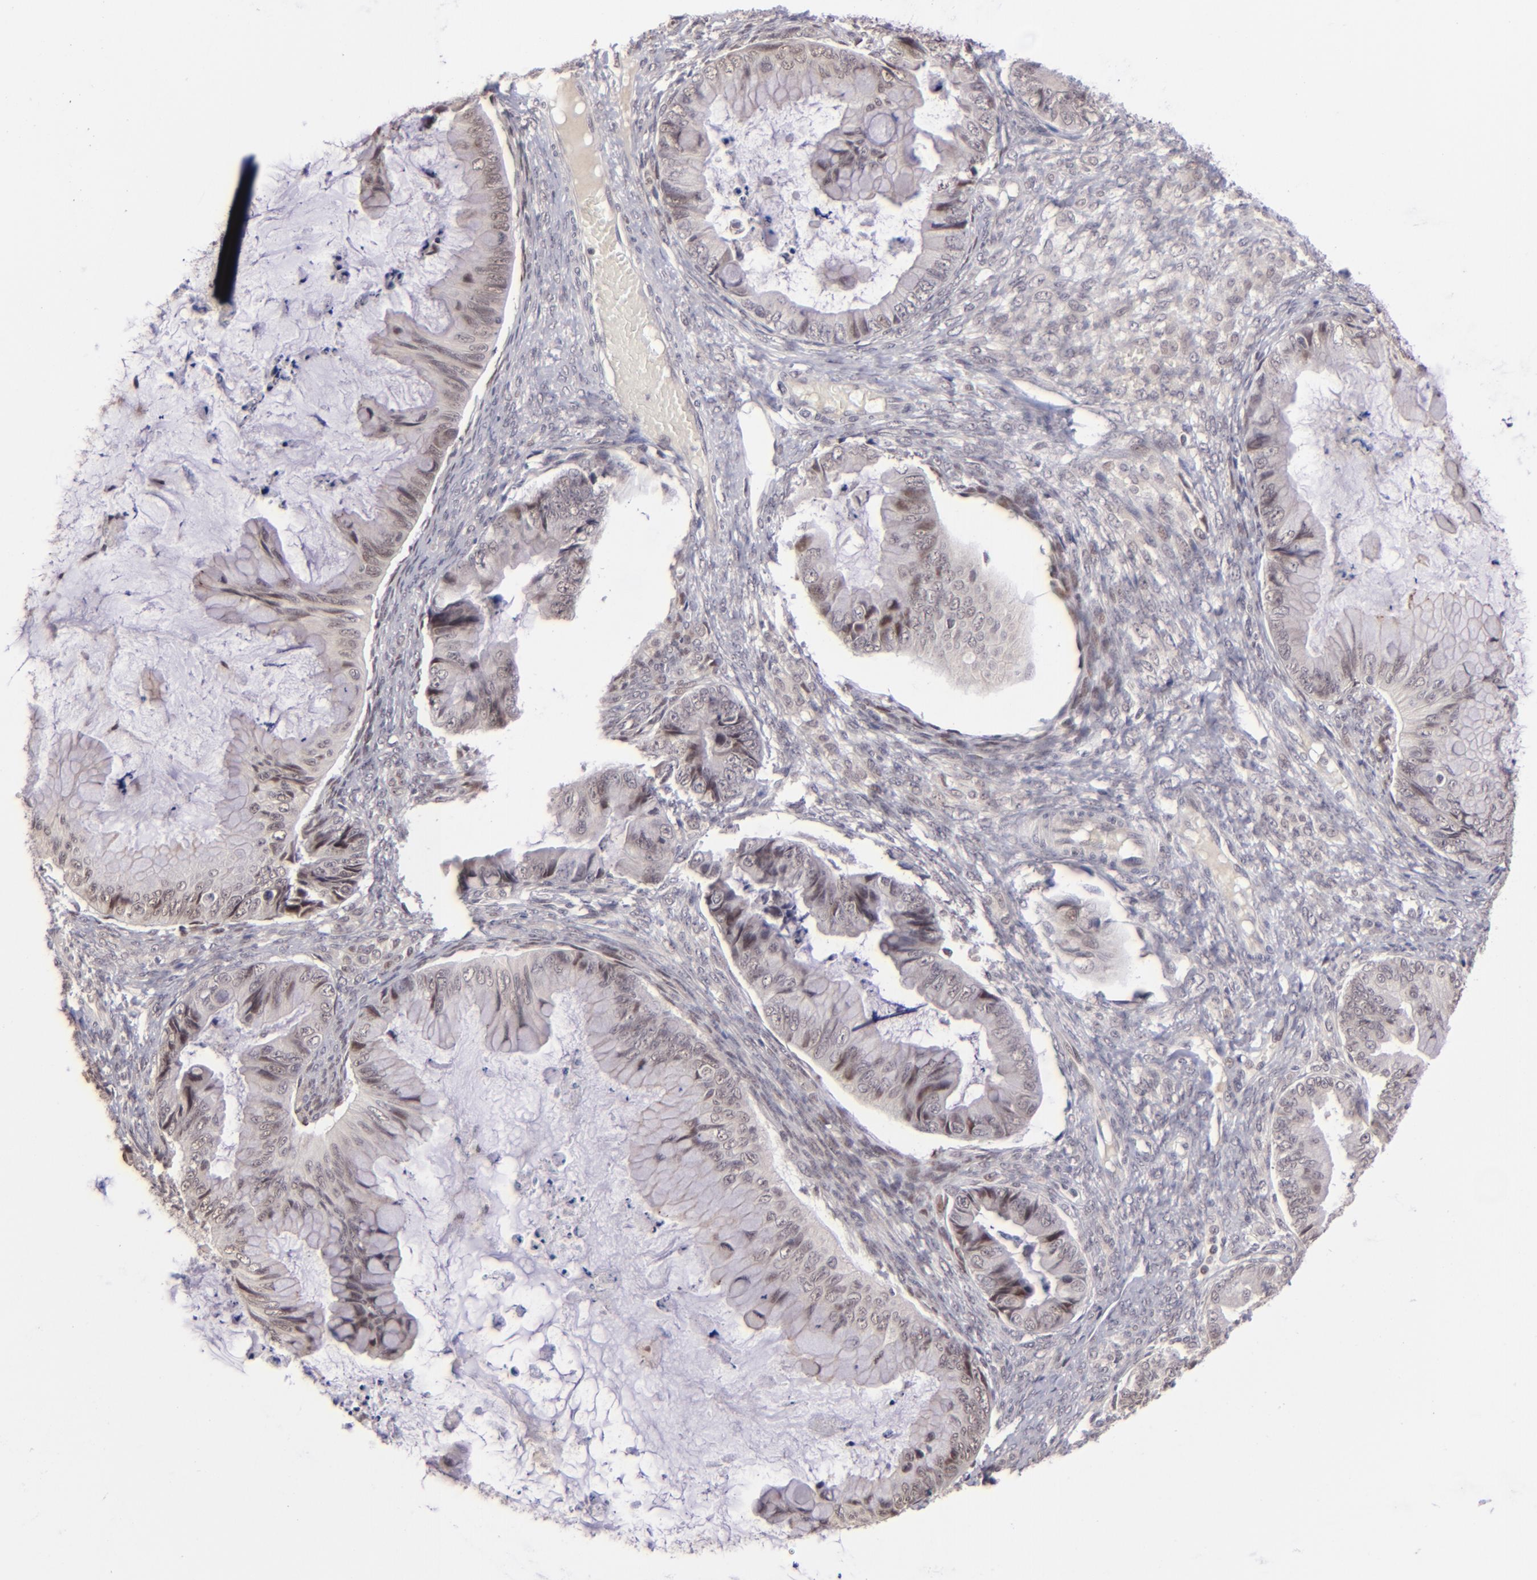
{"staining": {"intensity": "weak", "quantity": "<25%", "location": "nuclear"}, "tissue": "ovarian cancer", "cell_type": "Tumor cells", "image_type": "cancer", "snomed": [{"axis": "morphology", "description": "Cystadenocarcinoma, mucinous, NOS"}, {"axis": "topography", "description": "Ovary"}], "caption": "Human mucinous cystadenocarcinoma (ovarian) stained for a protein using immunohistochemistry (IHC) exhibits no positivity in tumor cells.", "gene": "RARB", "patient": {"sex": "female", "age": 36}}